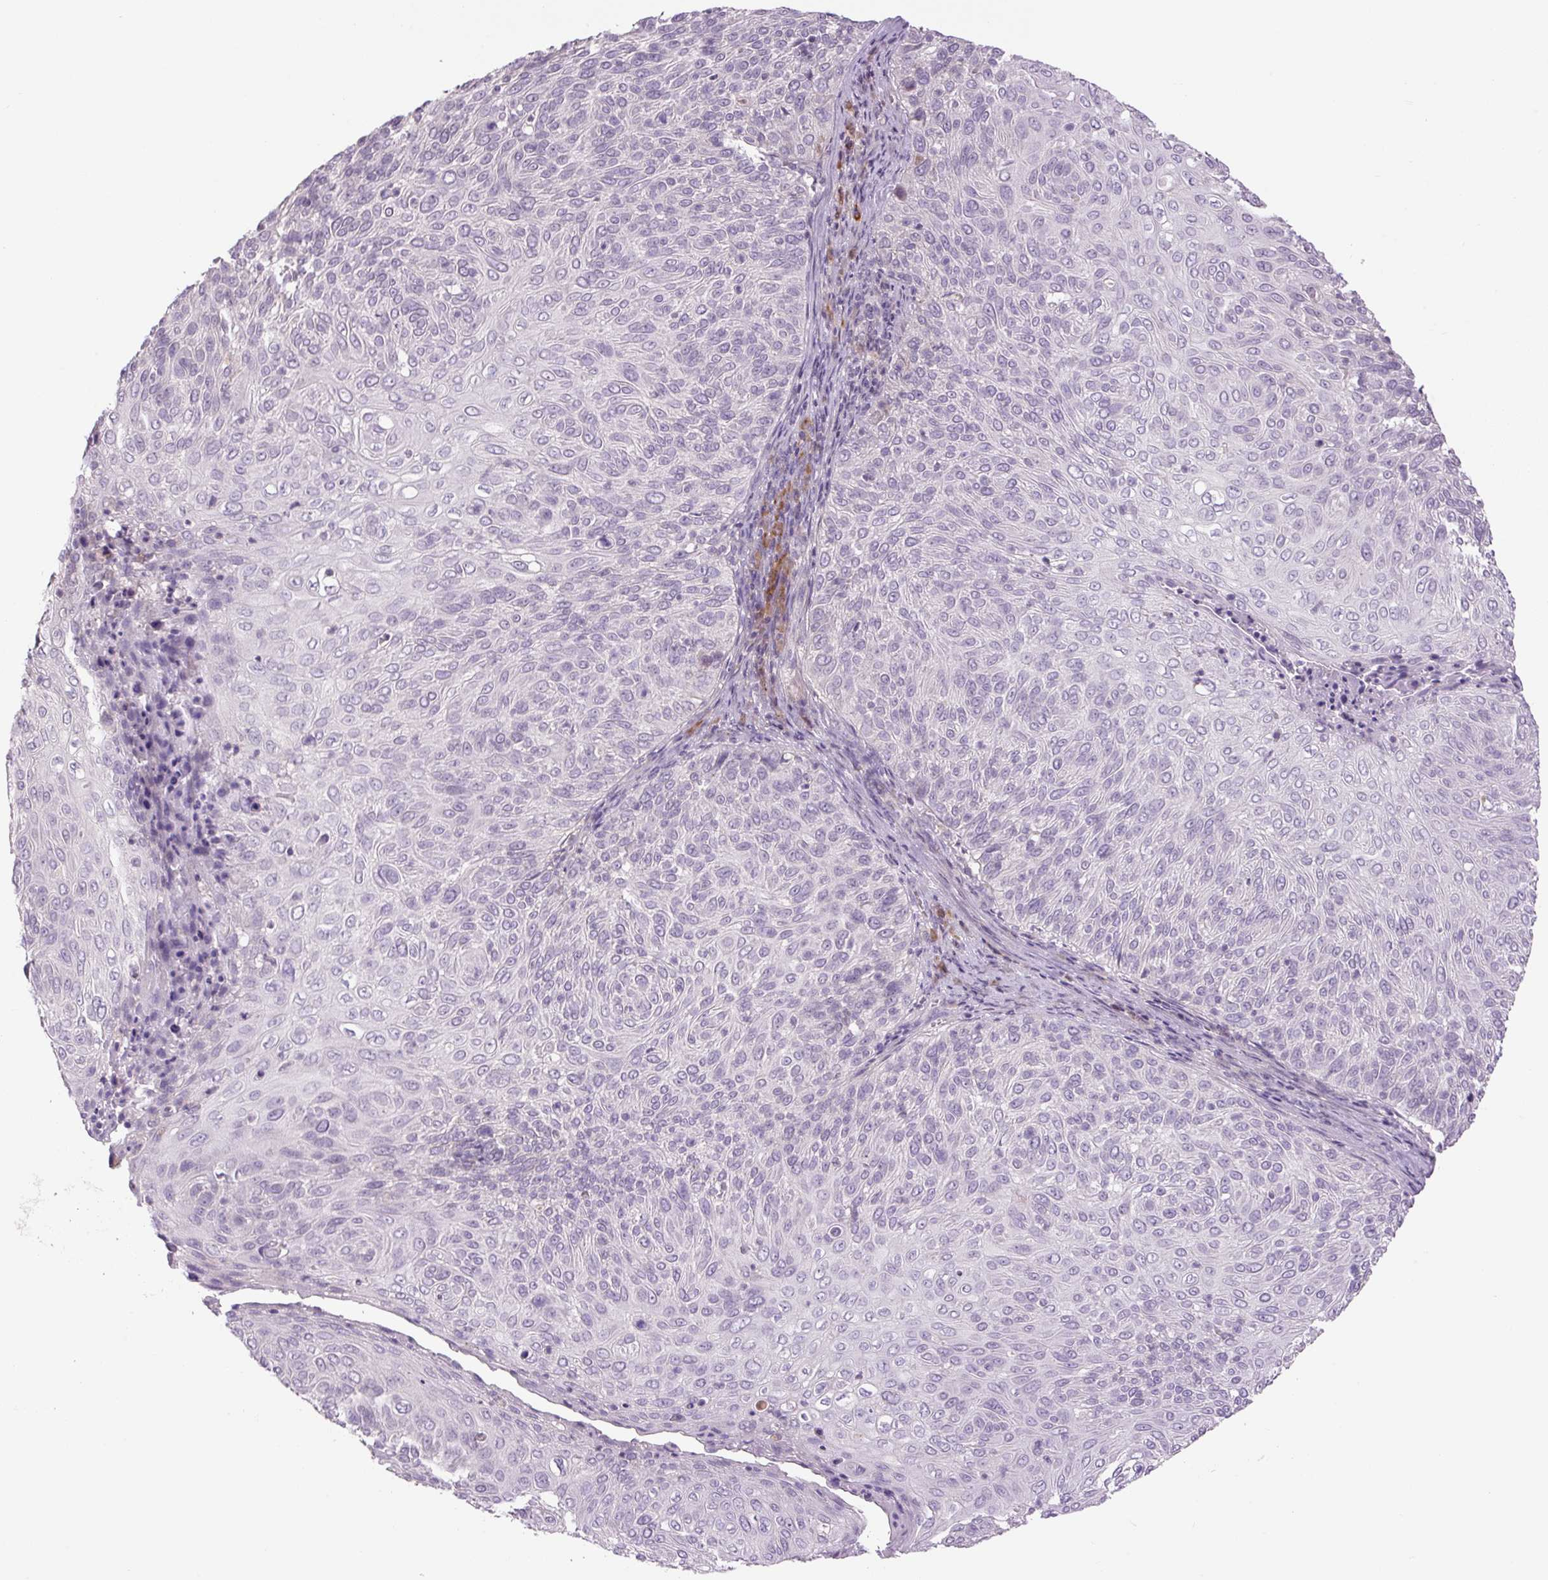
{"staining": {"intensity": "negative", "quantity": "none", "location": "none"}, "tissue": "cervical cancer", "cell_type": "Tumor cells", "image_type": "cancer", "snomed": [{"axis": "morphology", "description": "Squamous cell carcinoma, NOS"}, {"axis": "topography", "description": "Cervix"}], "caption": "Cervical cancer was stained to show a protein in brown. There is no significant expression in tumor cells.", "gene": "TMEM100", "patient": {"sex": "female", "age": 31}}